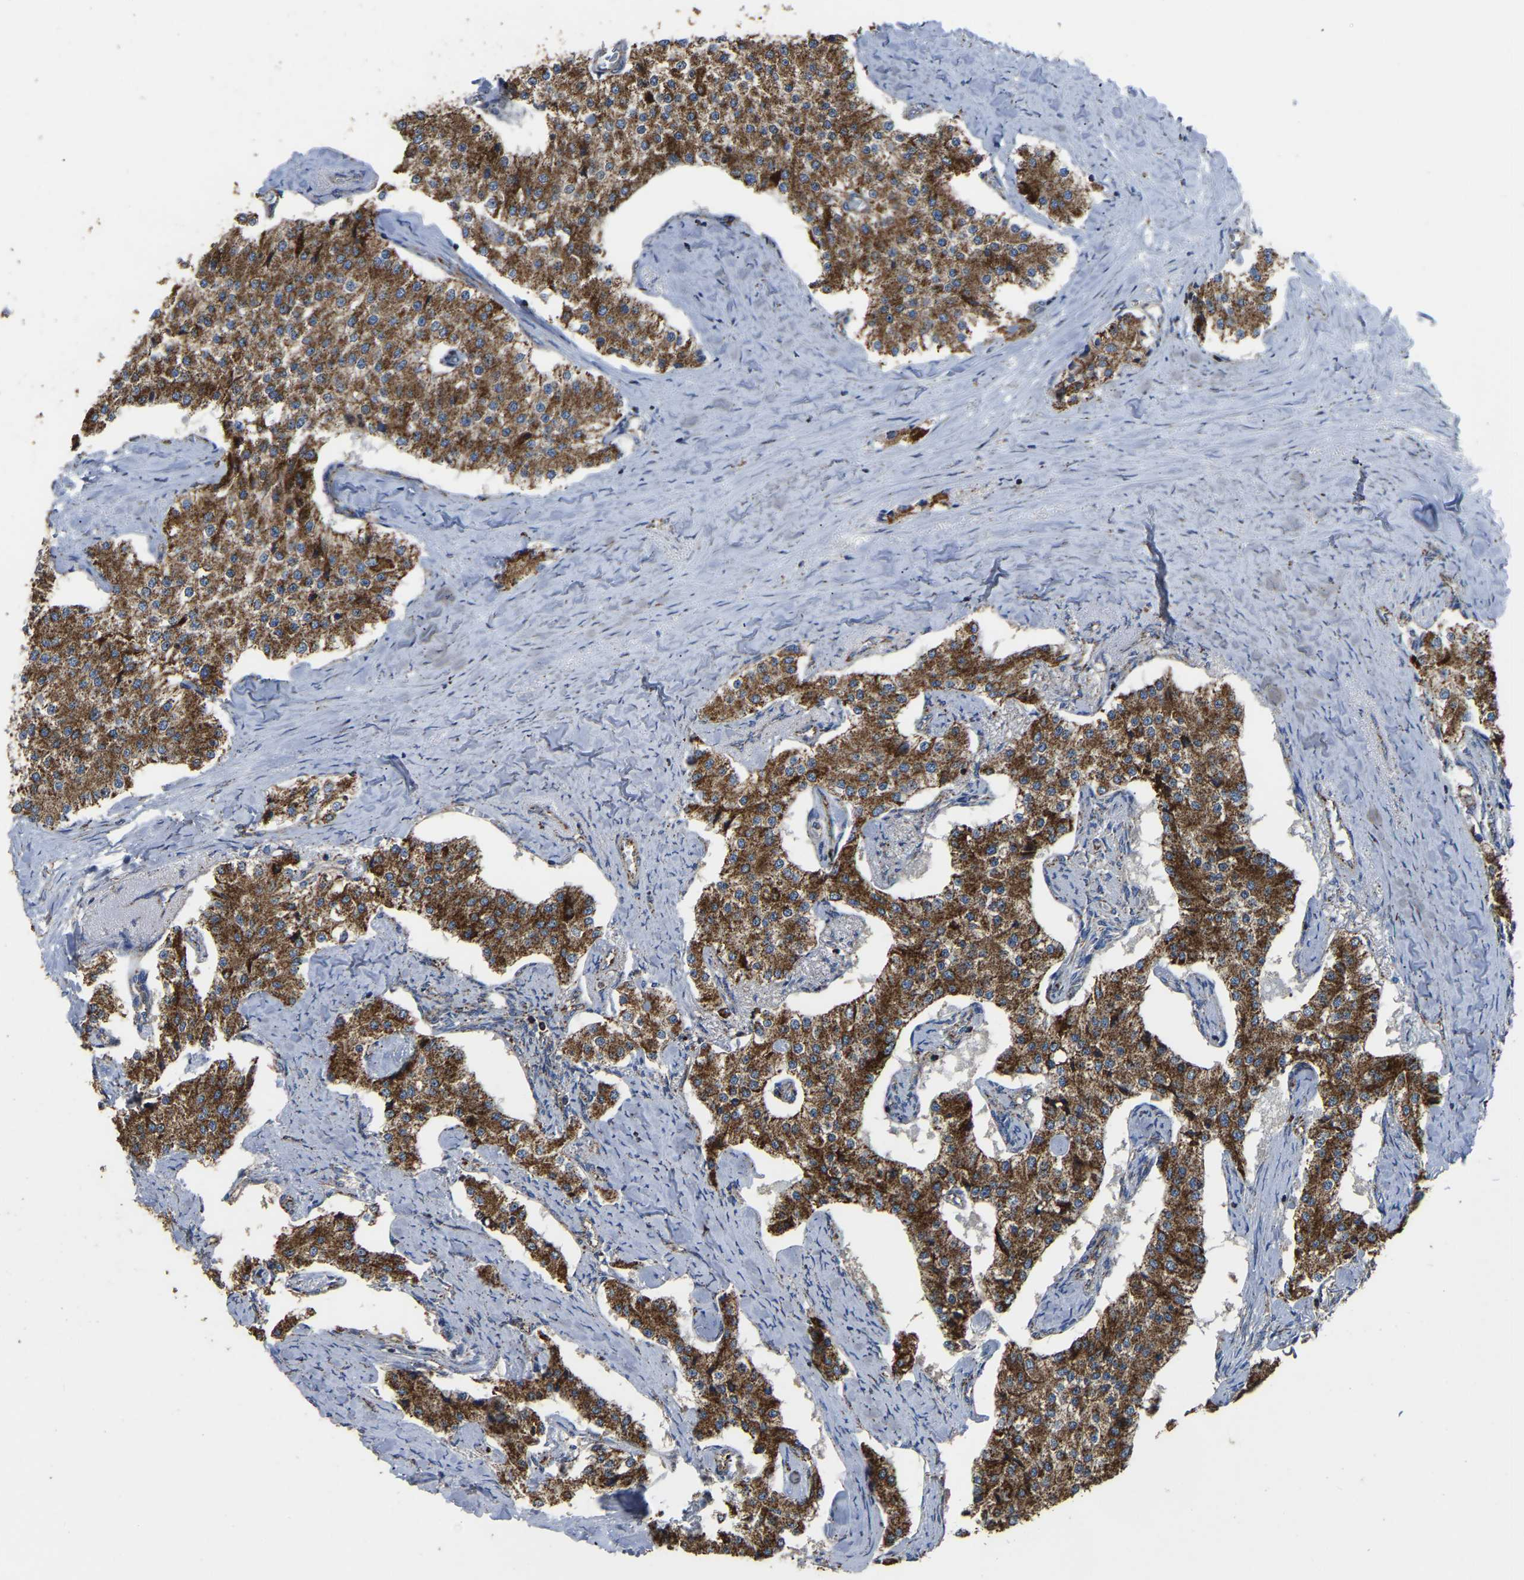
{"staining": {"intensity": "strong", "quantity": ">75%", "location": "cytoplasmic/membranous"}, "tissue": "carcinoid", "cell_type": "Tumor cells", "image_type": "cancer", "snomed": [{"axis": "morphology", "description": "Carcinoid, malignant, NOS"}, {"axis": "topography", "description": "Colon"}], "caption": "Carcinoid (malignant) stained with DAB (3,3'-diaminobenzidine) immunohistochemistry (IHC) exhibits high levels of strong cytoplasmic/membranous expression in about >75% of tumor cells.", "gene": "ETFA", "patient": {"sex": "female", "age": 52}}